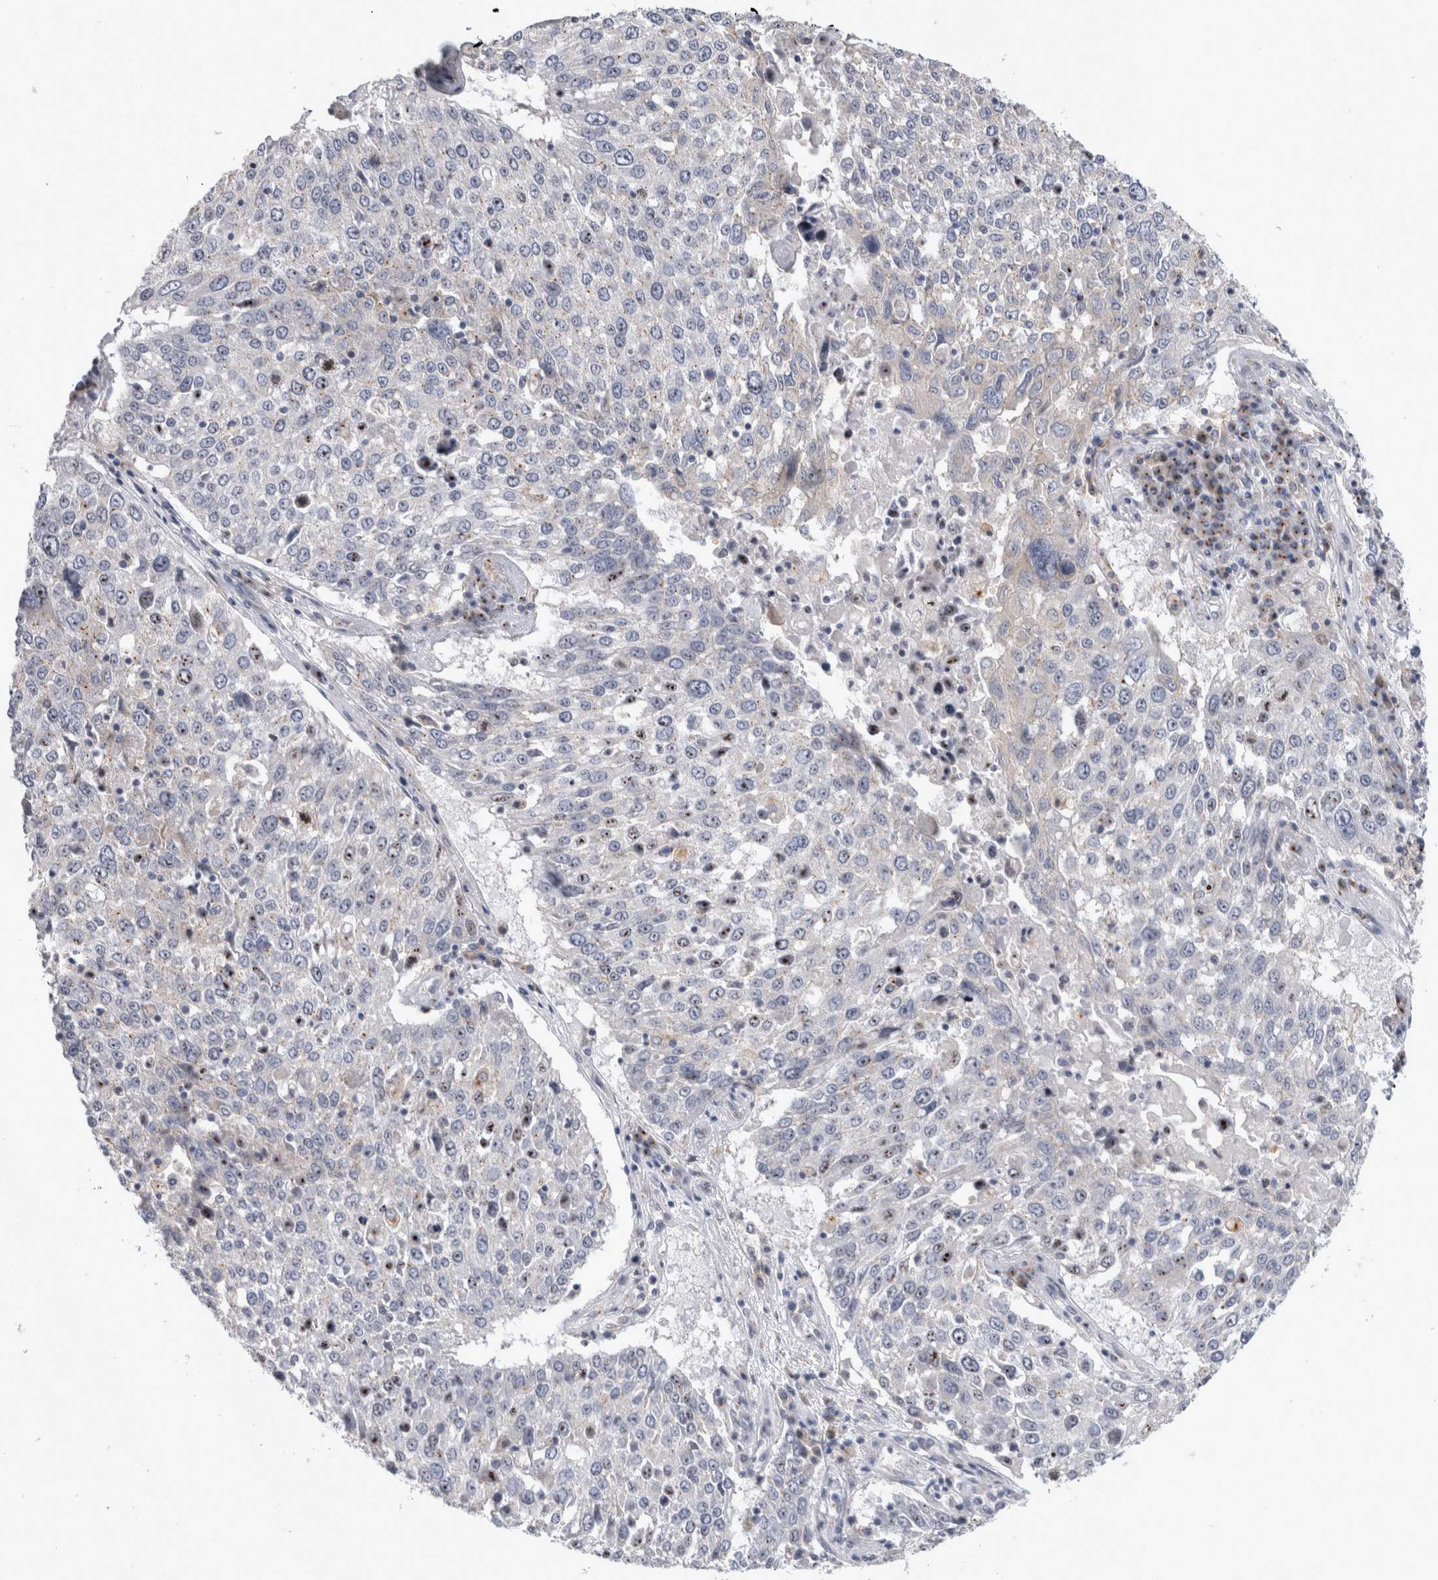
{"staining": {"intensity": "negative", "quantity": "none", "location": "none"}, "tissue": "lung cancer", "cell_type": "Tumor cells", "image_type": "cancer", "snomed": [{"axis": "morphology", "description": "Squamous cell carcinoma, NOS"}, {"axis": "topography", "description": "Lung"}], "caption": "Lung cancer (squamous cell carcinoma) was stained to show a protein in brown. There is no significant staining in tumor cells.", "gene": "AKAP9", "patient": {"sex": "male", "age": 65}}